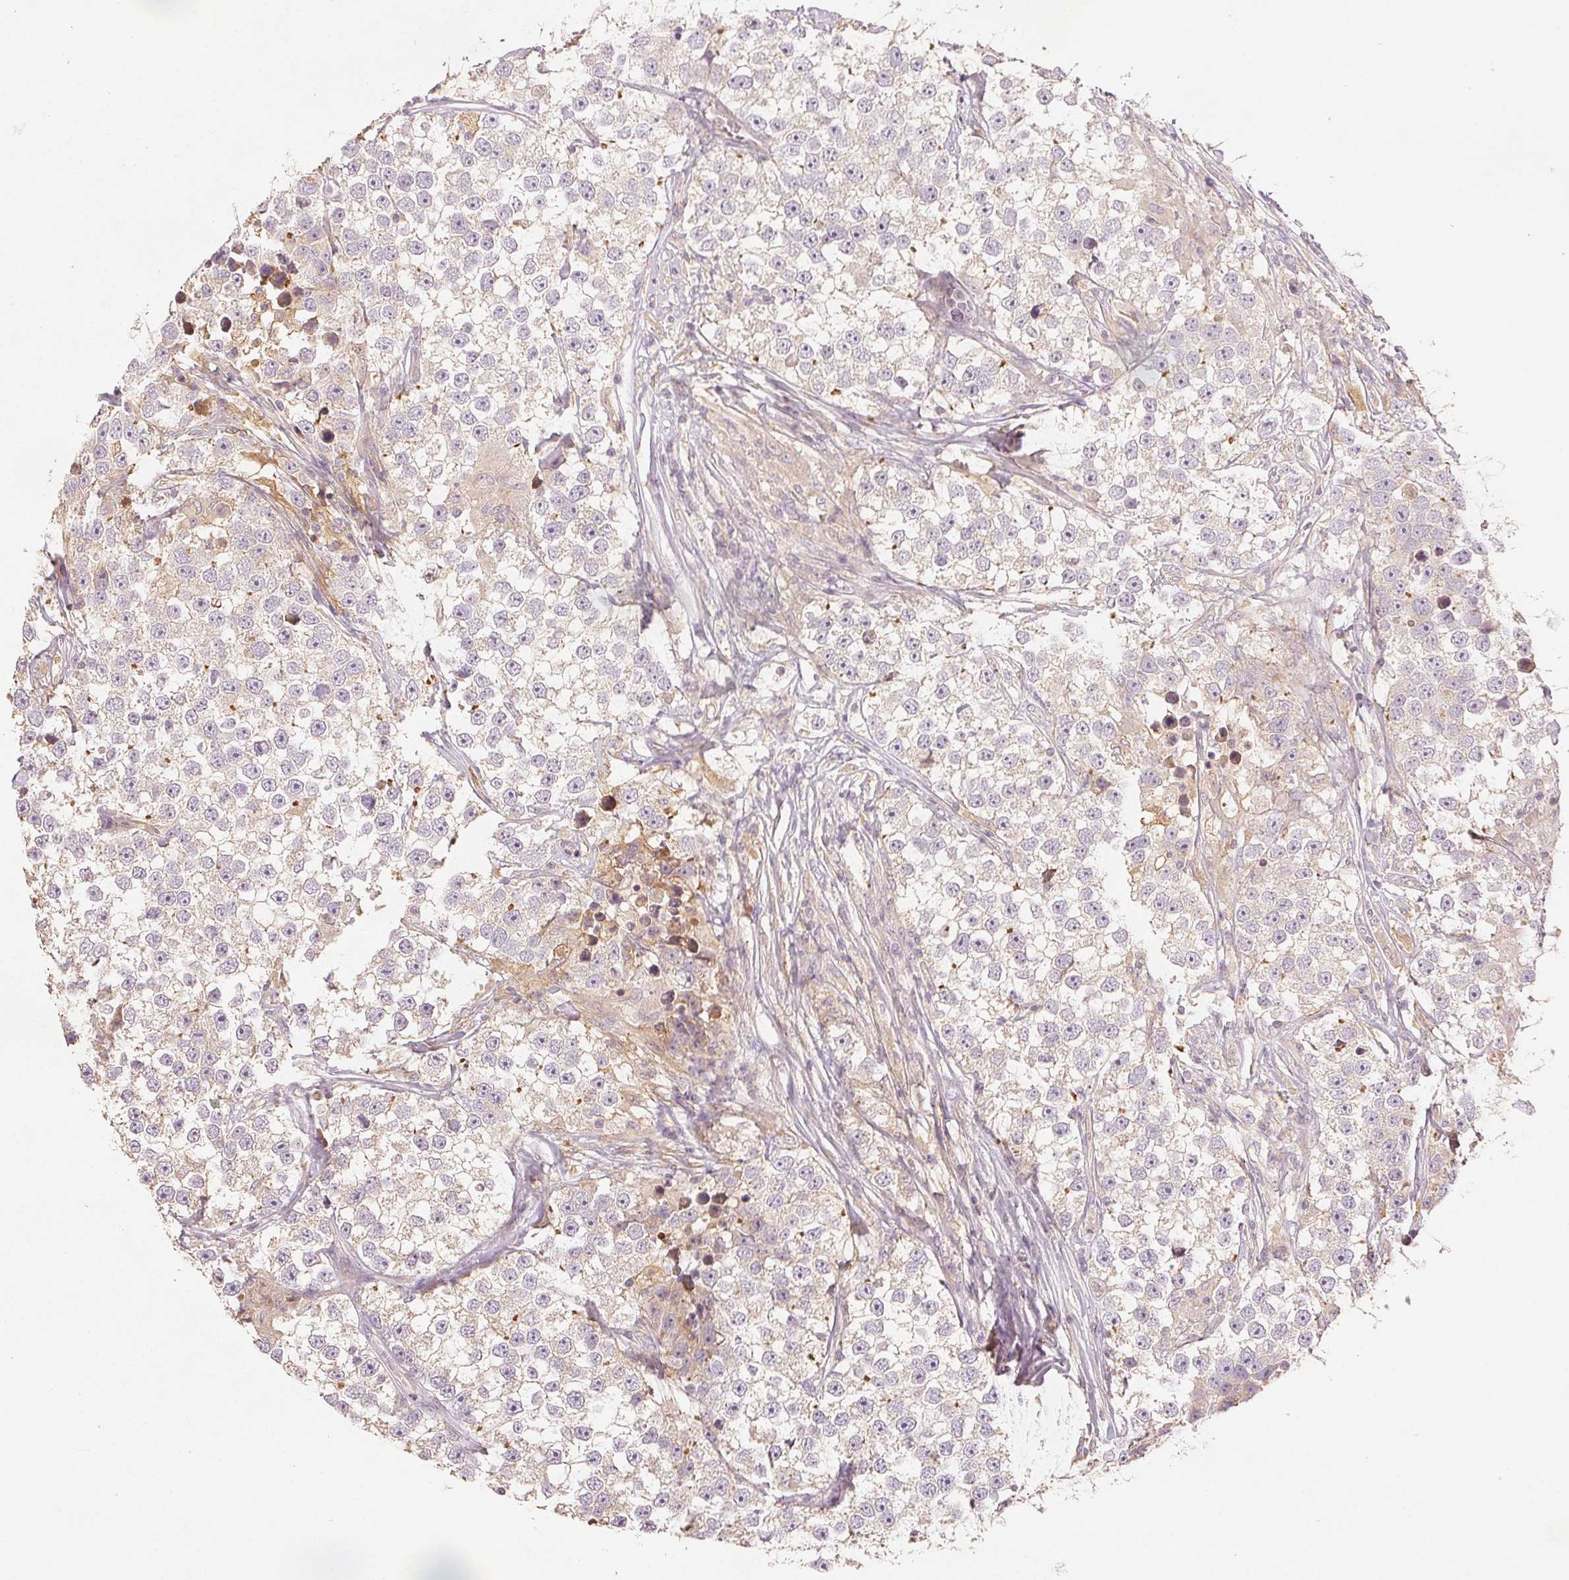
{"staining": {"intensity": "weak", "quantity": "25%-75%", "location": "cytoplasmic/membranous"}, "tissue": "testis cancer", "cell_type": "Tumor cells", "image_type": "cancer", "snomed": [{"axis": "morphology", "description": "Seminoma, NOS"}, {"axis": "topography", "description": "Testis"}], "caption": "Protein expression analysis of testis cancer exhibits weak cytoplasmic/membranous staining in about 25%-75% of tumor cells. (brown staining indicates protein expression, while blue staining denotes nuclei).", "gene": "YIF1B", "patient": {"sex": "male", "age": 46}}